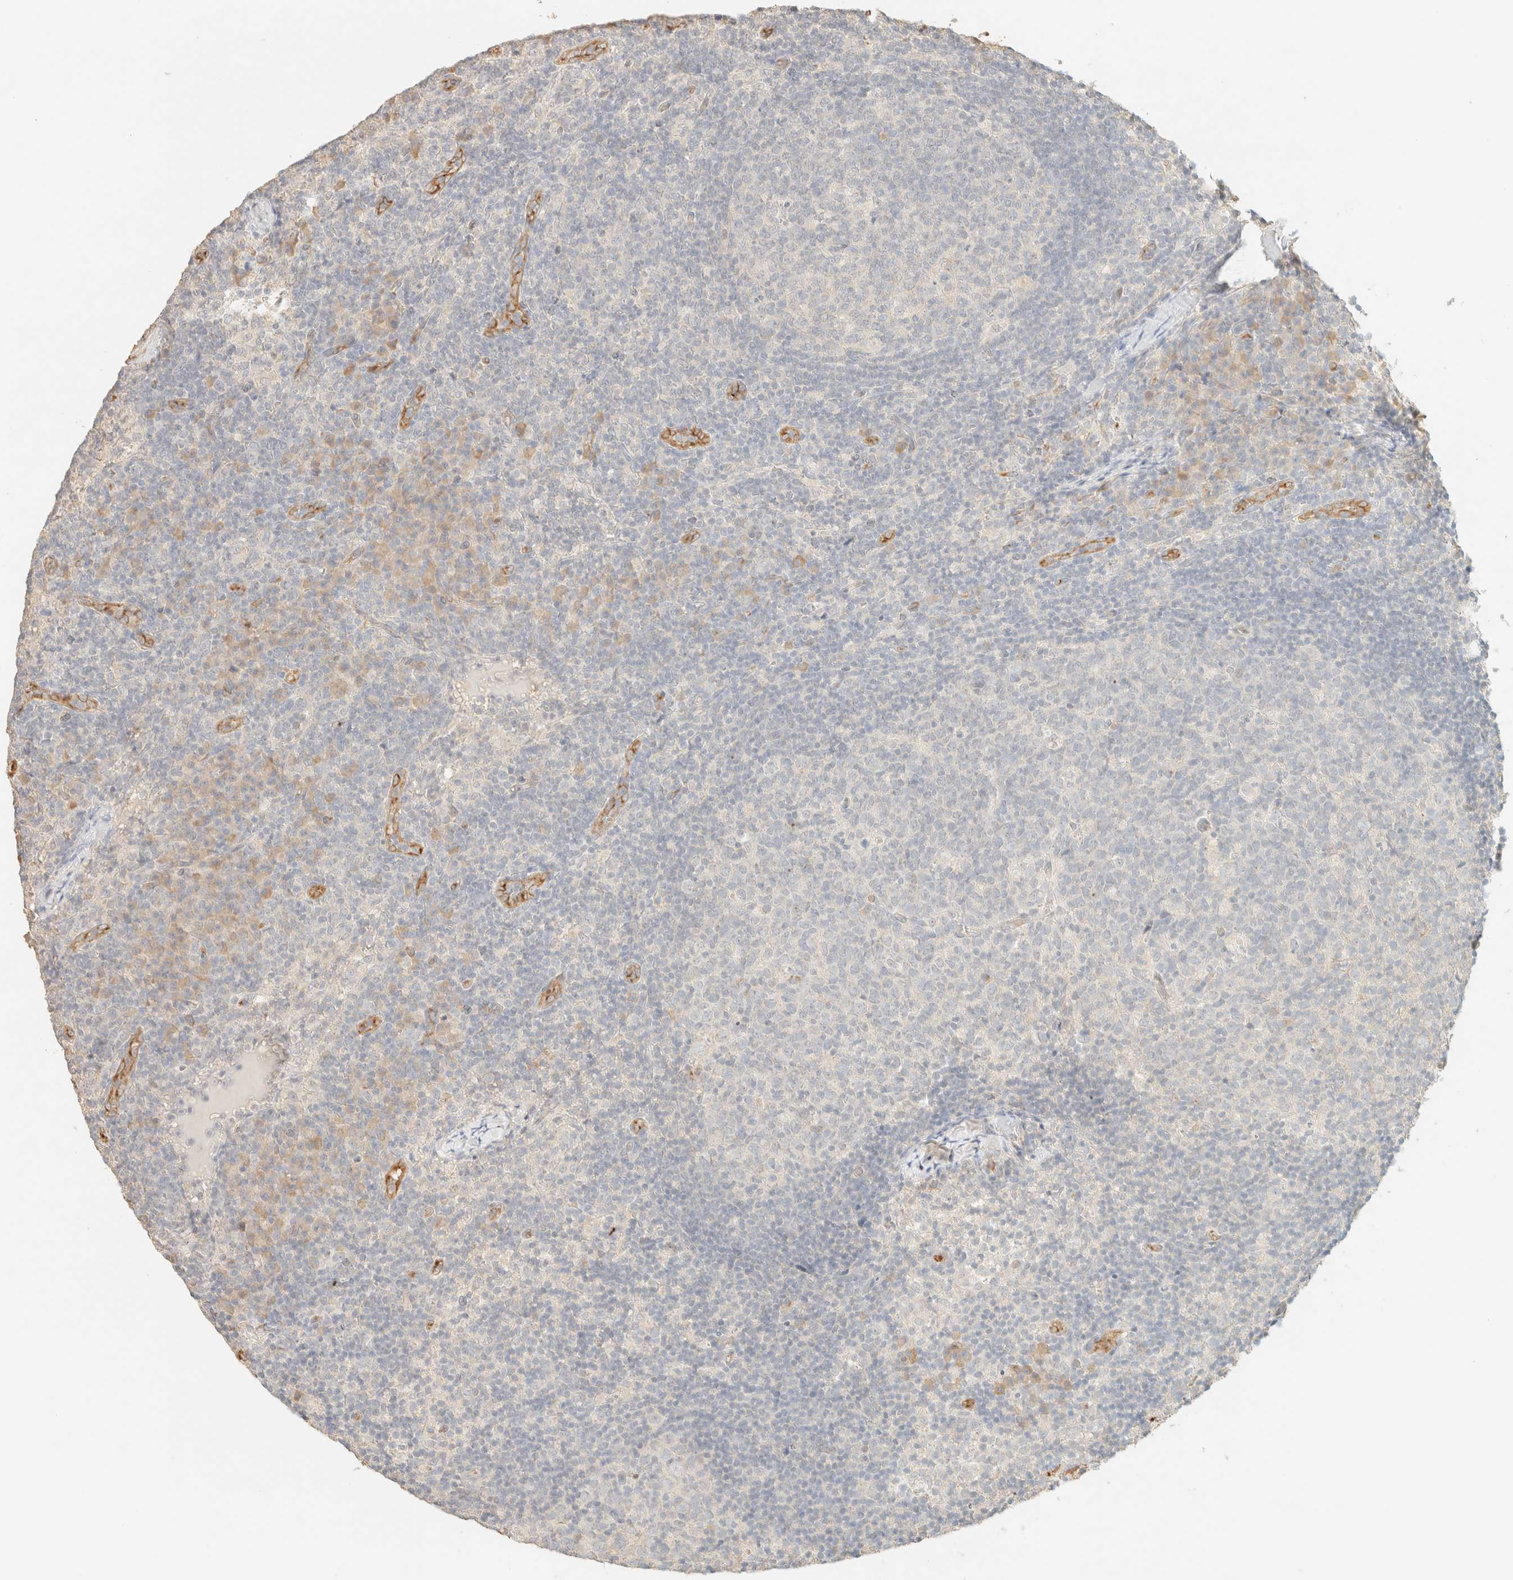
{"staining": {"intensity": "negative", "quantity": "none", "location": "none"}, "tissue": "lymph node", "cell_type": "Germinal center cells", "image_type": "normal", "snomed": [{"axis": "morphology", "description": "Normal tissue, NOS"}, {"axis": "morphology", "description": "Inflammation, NOS"}, {"axis": "topography", "description": "Lymph node"}], "caption": "Immunohistochemistry of benign human lymph node demonstrates no staining in germinal center cells.", "gene": "SPARCL1", "patient": {"sex": "male", "age": 55}}